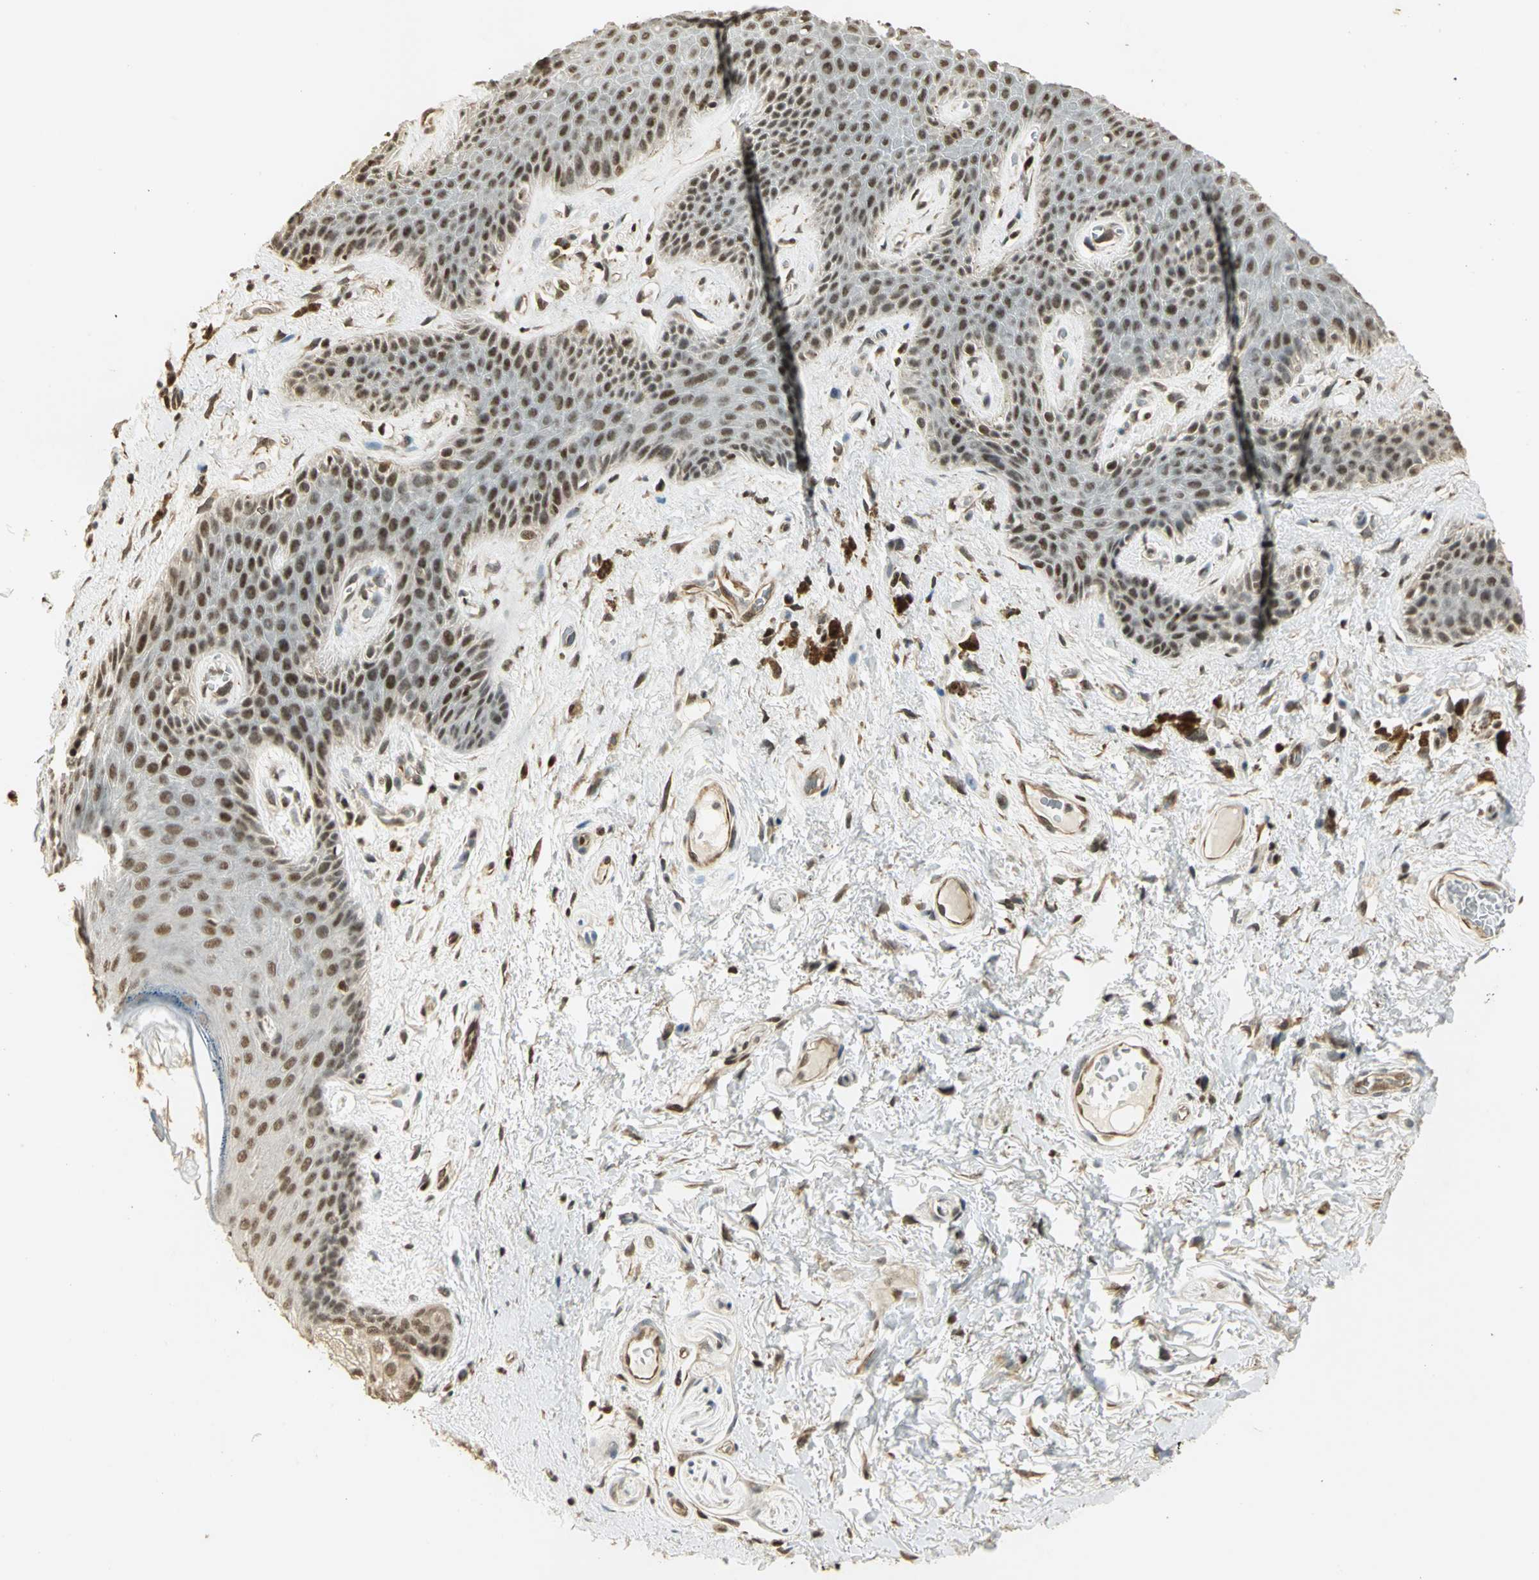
{"staining": {"intensity": "moderate", "quantity": ">75%", "location": "nuclear"}, "tissue": "skin", "cell_type": "Epidermal cells", "image_type": "normal", "snomed": [{"axis": "morphology", "description": "Normal tissue, NOS"}, {"axis": "topography", "description": "Anal"}], "caption": "DAB immunohistochemical staining of unremarkable human skin reveals moderate nuclear protein staining in about >75% of epidermal cells. (DAB IHC, brown staining for protein, blue staining for nuclei).", "gene": "ELF1", "patient": {"sex": "female", "age": 46}}